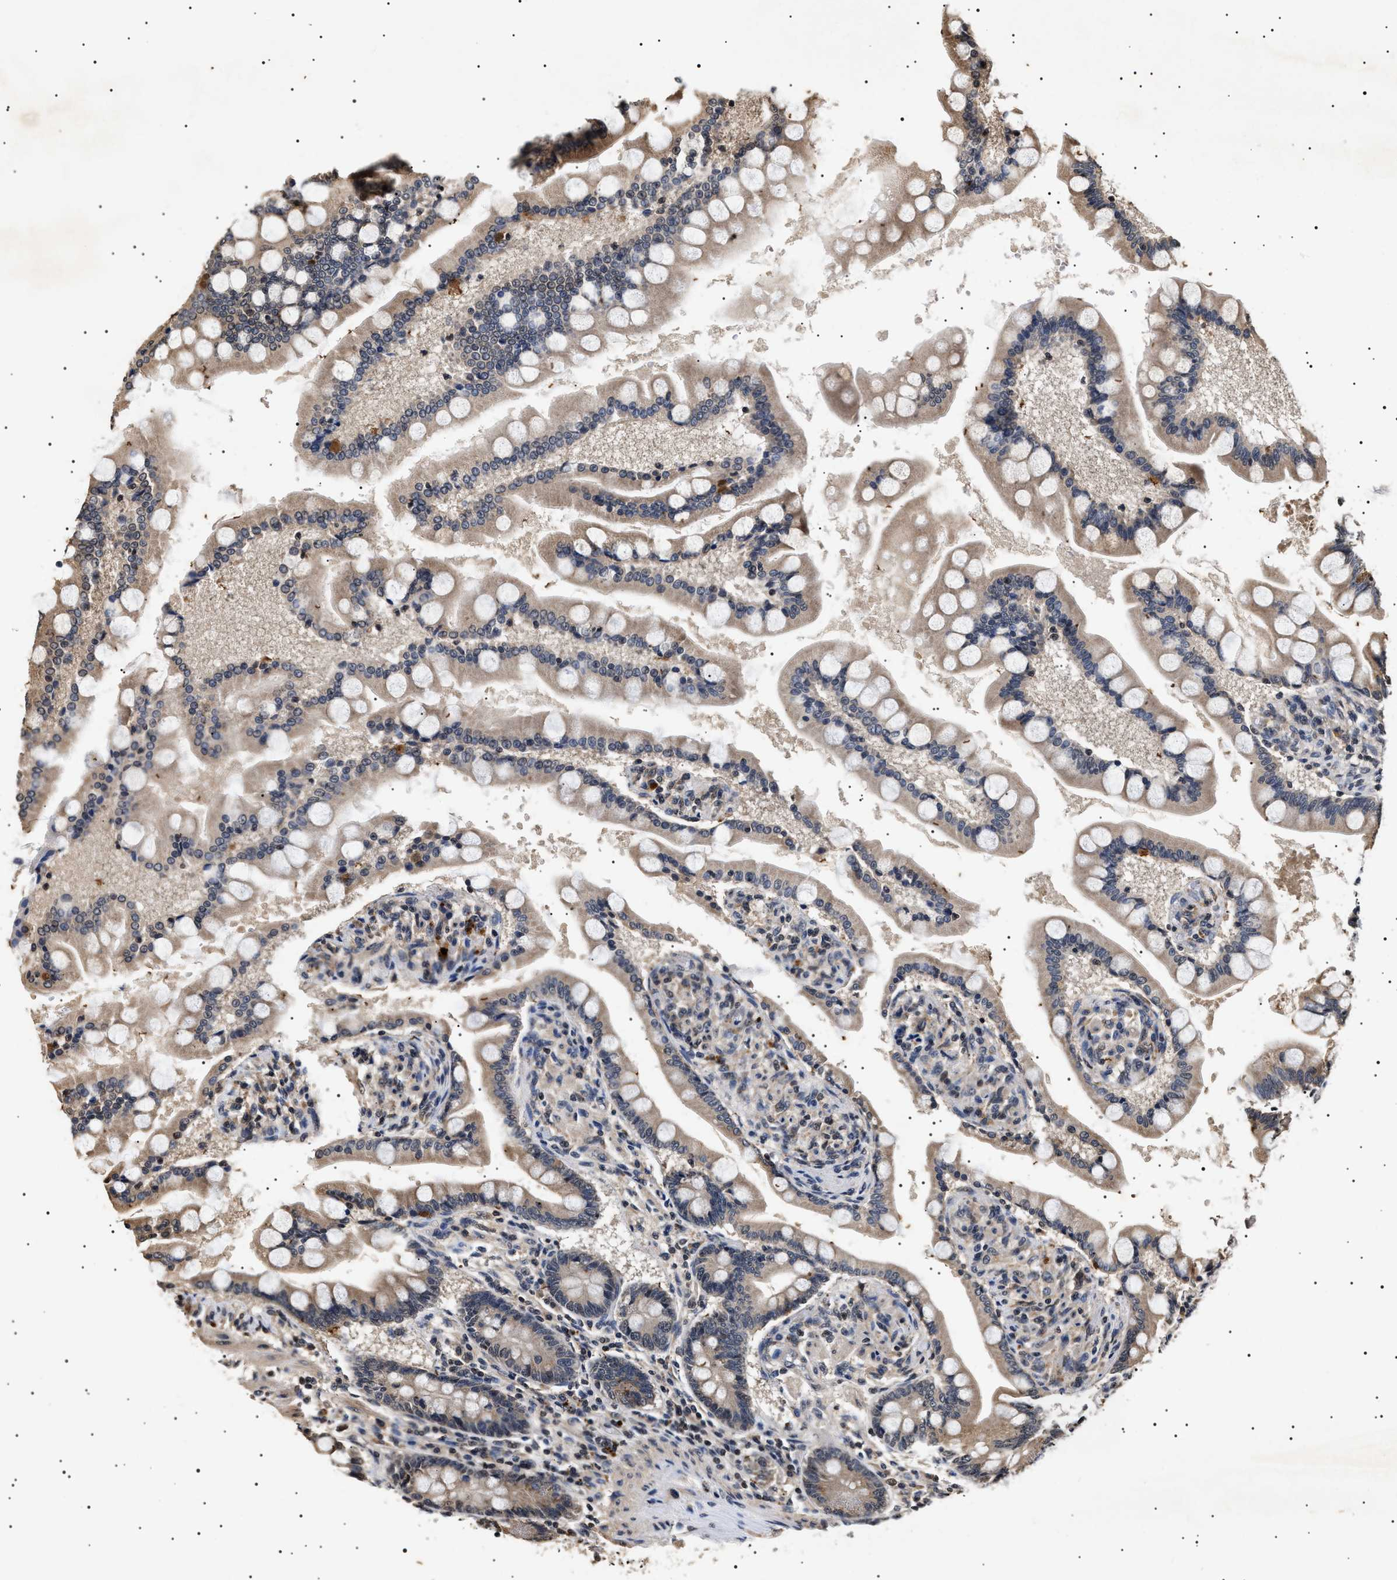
{"staining": {"intensity": "weak", "quantity": "25%-75%", "location": "cytoplasmic/membranous"}, "tissue": "small intestine", "cell_type": "Glandular cells", "image_type": "normal", "snomed": [{"axis": "morphology", "description": "Normal tissue, NOS"}, {"axis": "topography", "description": "Small intestine"}], "caption": "IHC of benign human small intestine shows low levels of weak cytoplasmic/membranous positivity in approximately 25%-75% of glandular cells.", "gene": "KIF21A", "patient": {"sex": "male", "age": 41}}